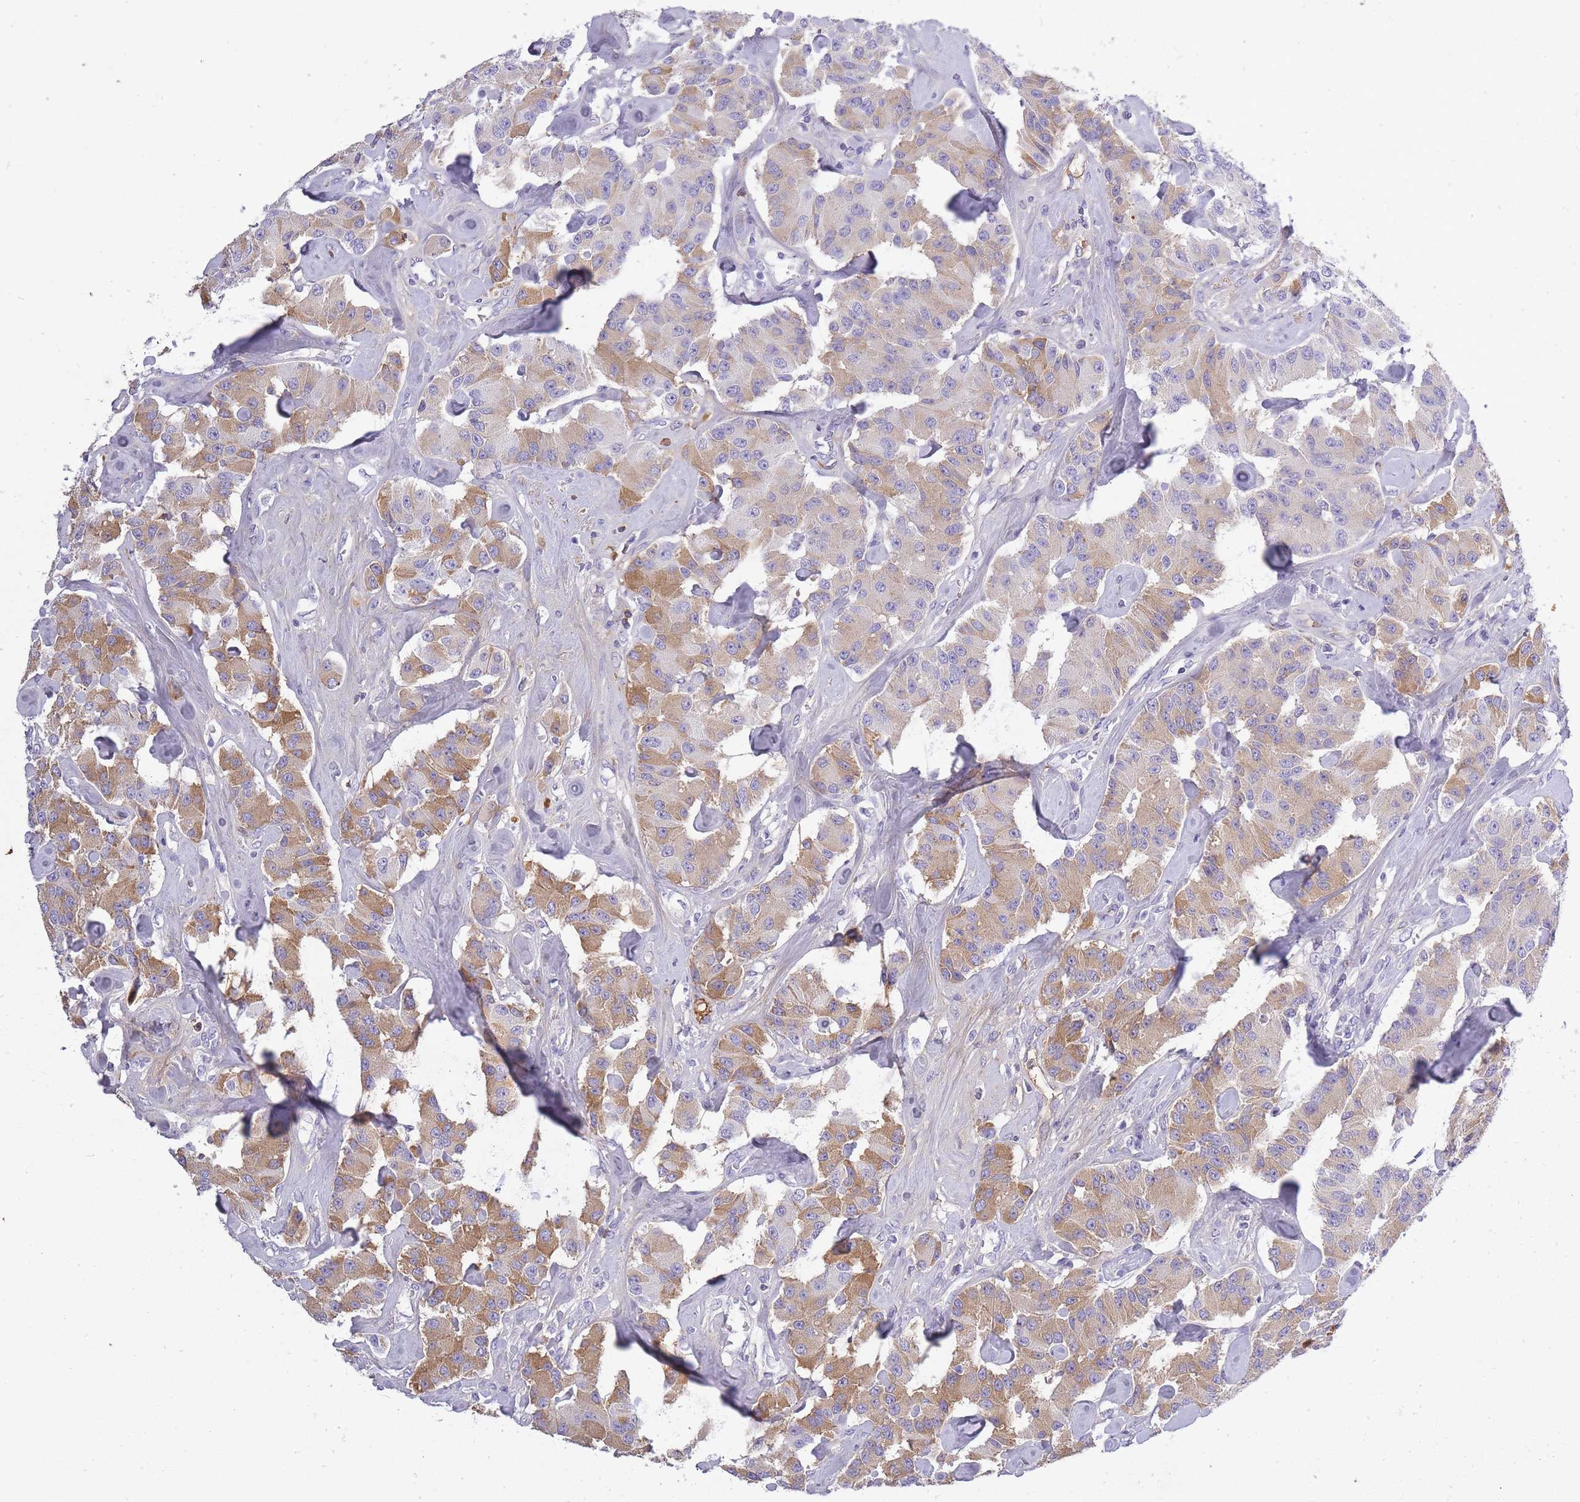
{"staining": {"intensity": "moderate", "quantity": "25%-75%", "location": "cytoplasmic/membranous"}, "tissue": "carcinoid", "cell_type": "Tumor cells", "image_type": "cancer", "snomed": [{"axis": "morphology", "description": "Carcinoid, malignant, NOS"}, {"axis": "topography", "description": "Pancreas"}], "caption": "A brown stain labels moderate cytoplasmic/membranous staining of a protein in human carcinoid (malignant) tumor cells.", "gene": "IGKV1D-42", "patient": {"sex": "male", "age": 41}}